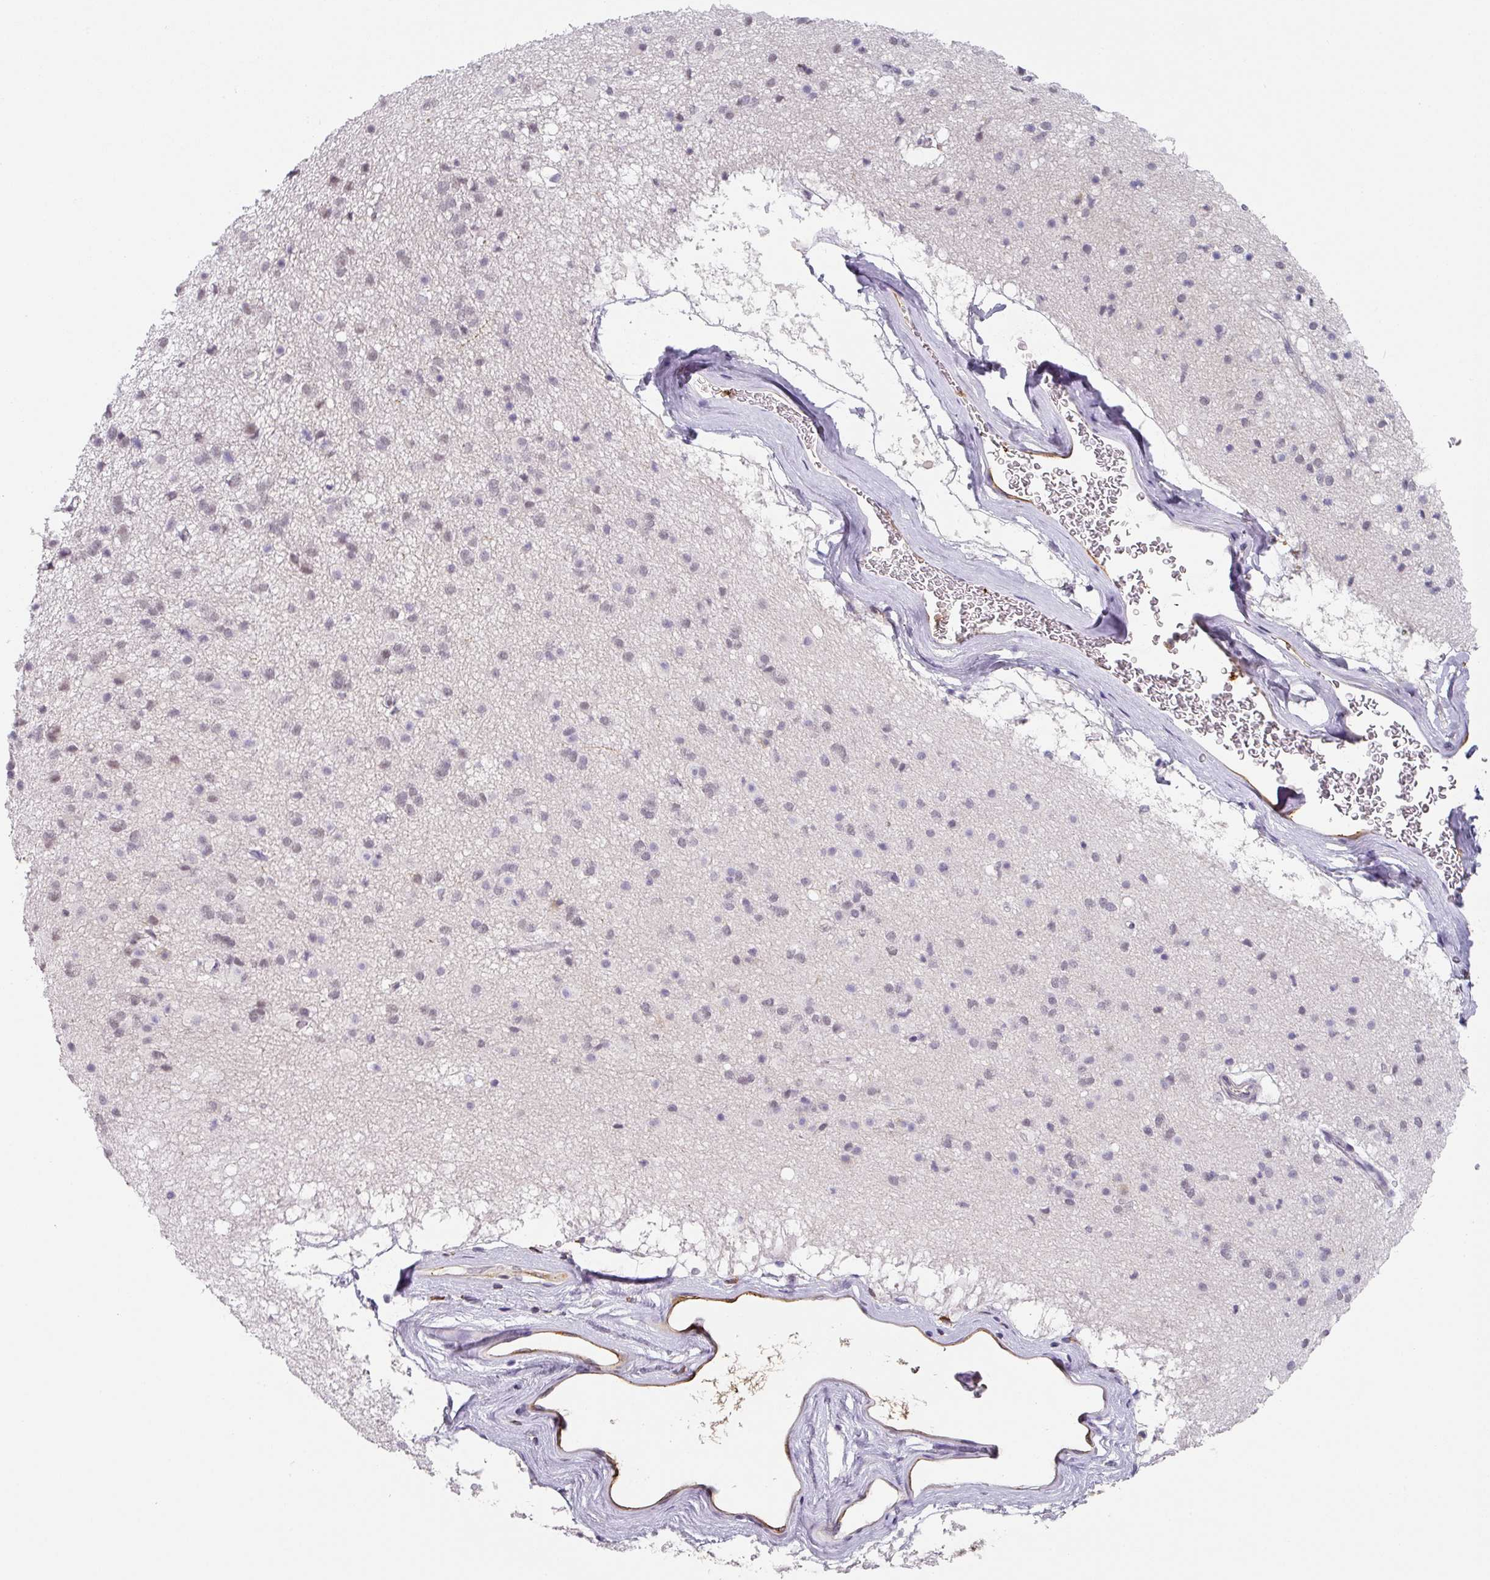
{"staining": {"intensity": "negative", "quantity": "none", "location": "none"}, "tissue": "caudate", "cell_type": "Glial cells", "image_type": "normal", "snomed": [{"axis": "morphology", "description": "Normal tissue, NOS"}, {"axis": "topography", "description": "Lateral ventricle wall"}], "caption": "A high-resolution image shows immunohistochemistry staining of normal caudate, which displays no significant staining in glial cells. (DAB (3,3'-diaminobenzidine) immunohistochemistry (IHC) visualized using brightfield microscopy, high magnification).", "gene": "C1QB", "patient": {"sex": "male", "age": 58}}